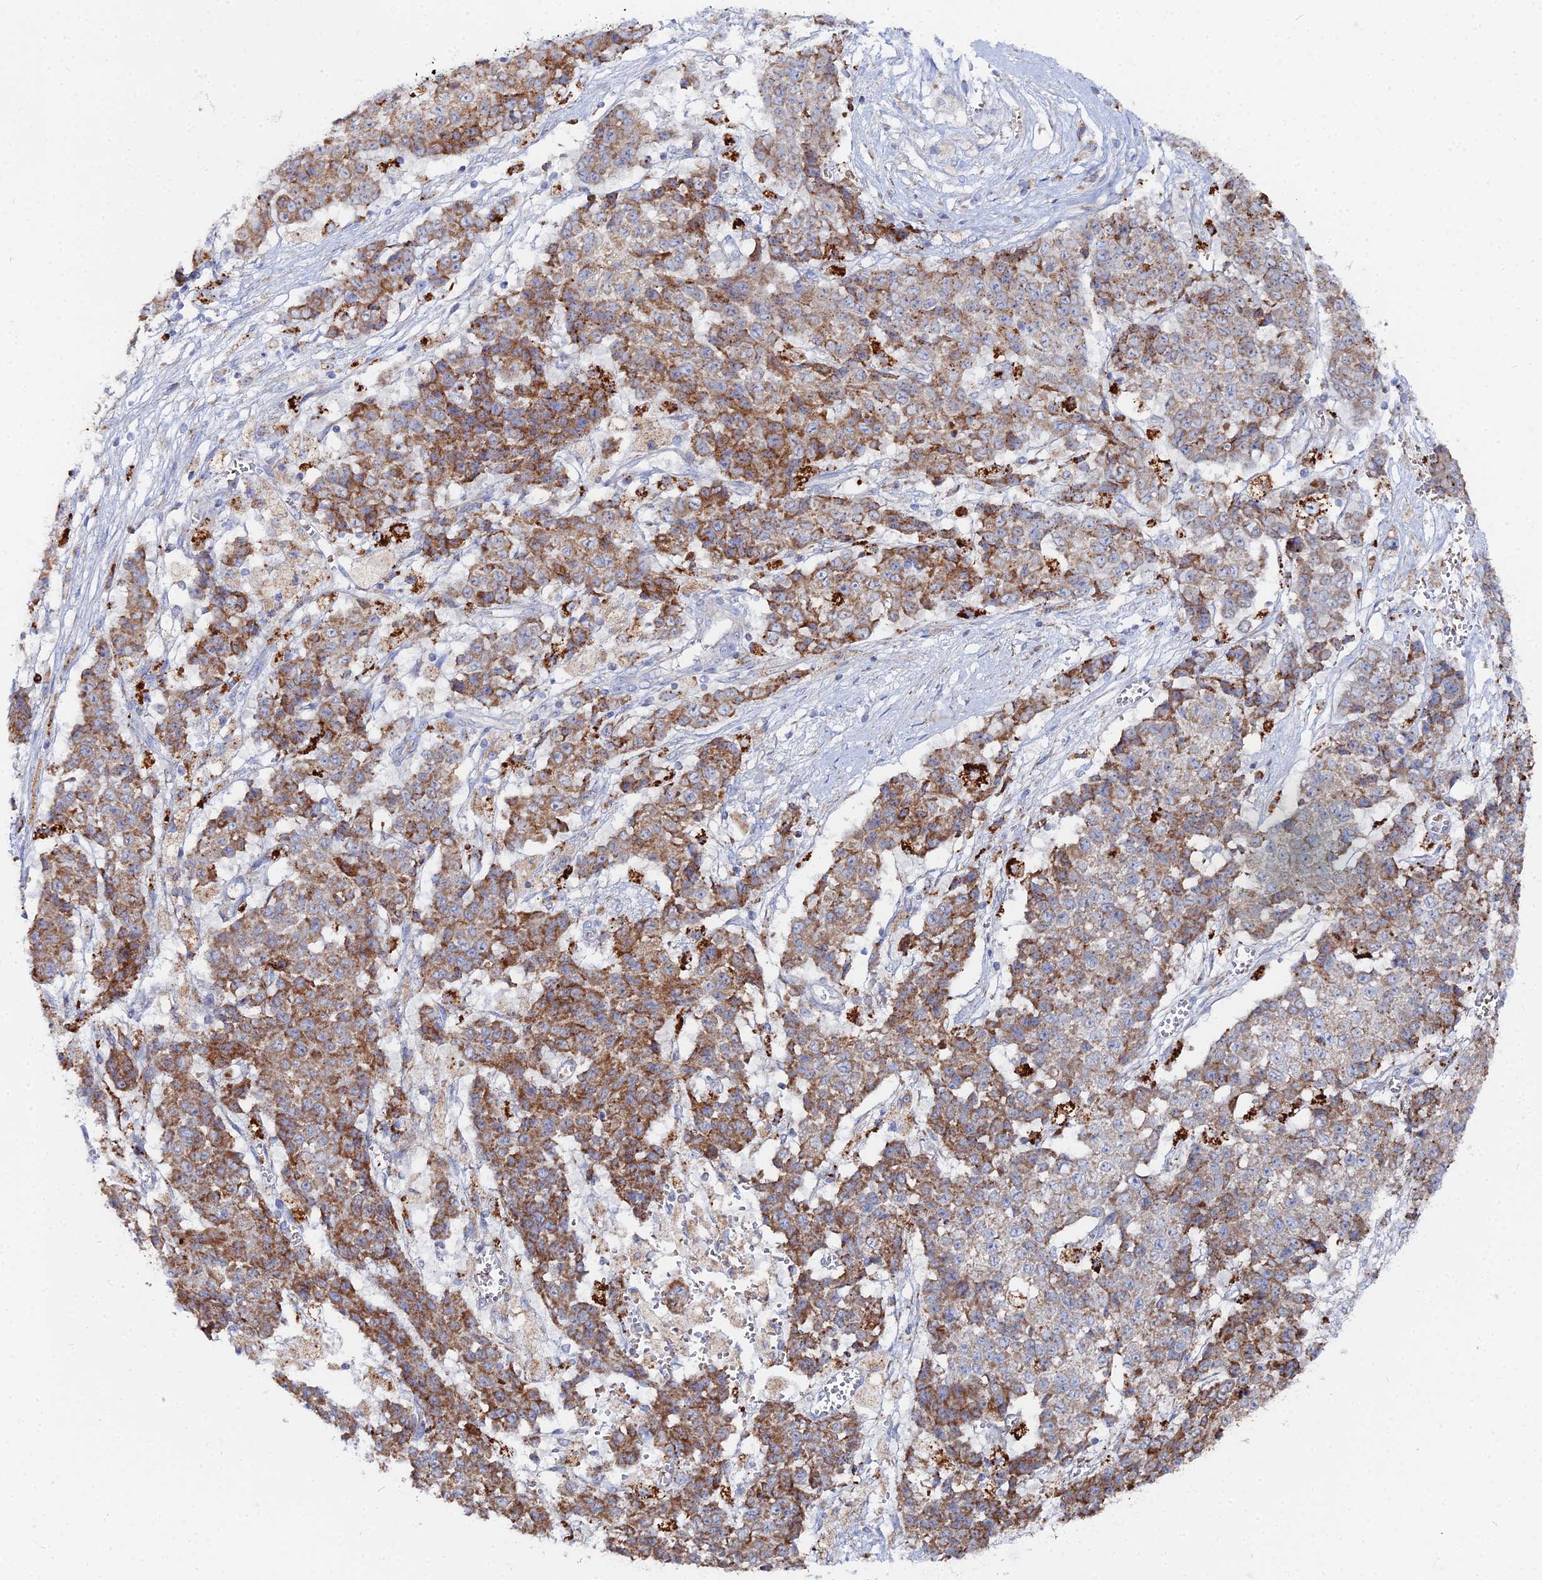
{"staining": {"intensity": "moderate", "quantity": ">75%", "location": "cytoplasmic/membranous"}, "tissue": "ovarian cancer", "cell_type": "Tumor cells", "image_type": "cancer", "snomed": [{"axis": "morphology", "description": "Carcinoma, endometroid"}, {"axis": "topography", "description": "Ovary"}], "caption": "This micrograph demonstrates IHC staining of human ovarian cancer, with medium moderate cytoplasmic/membranous positivity in about >75% of tumor cells.", "gene": "MPC1", "patient": {"sex": "female", "age": 42}}